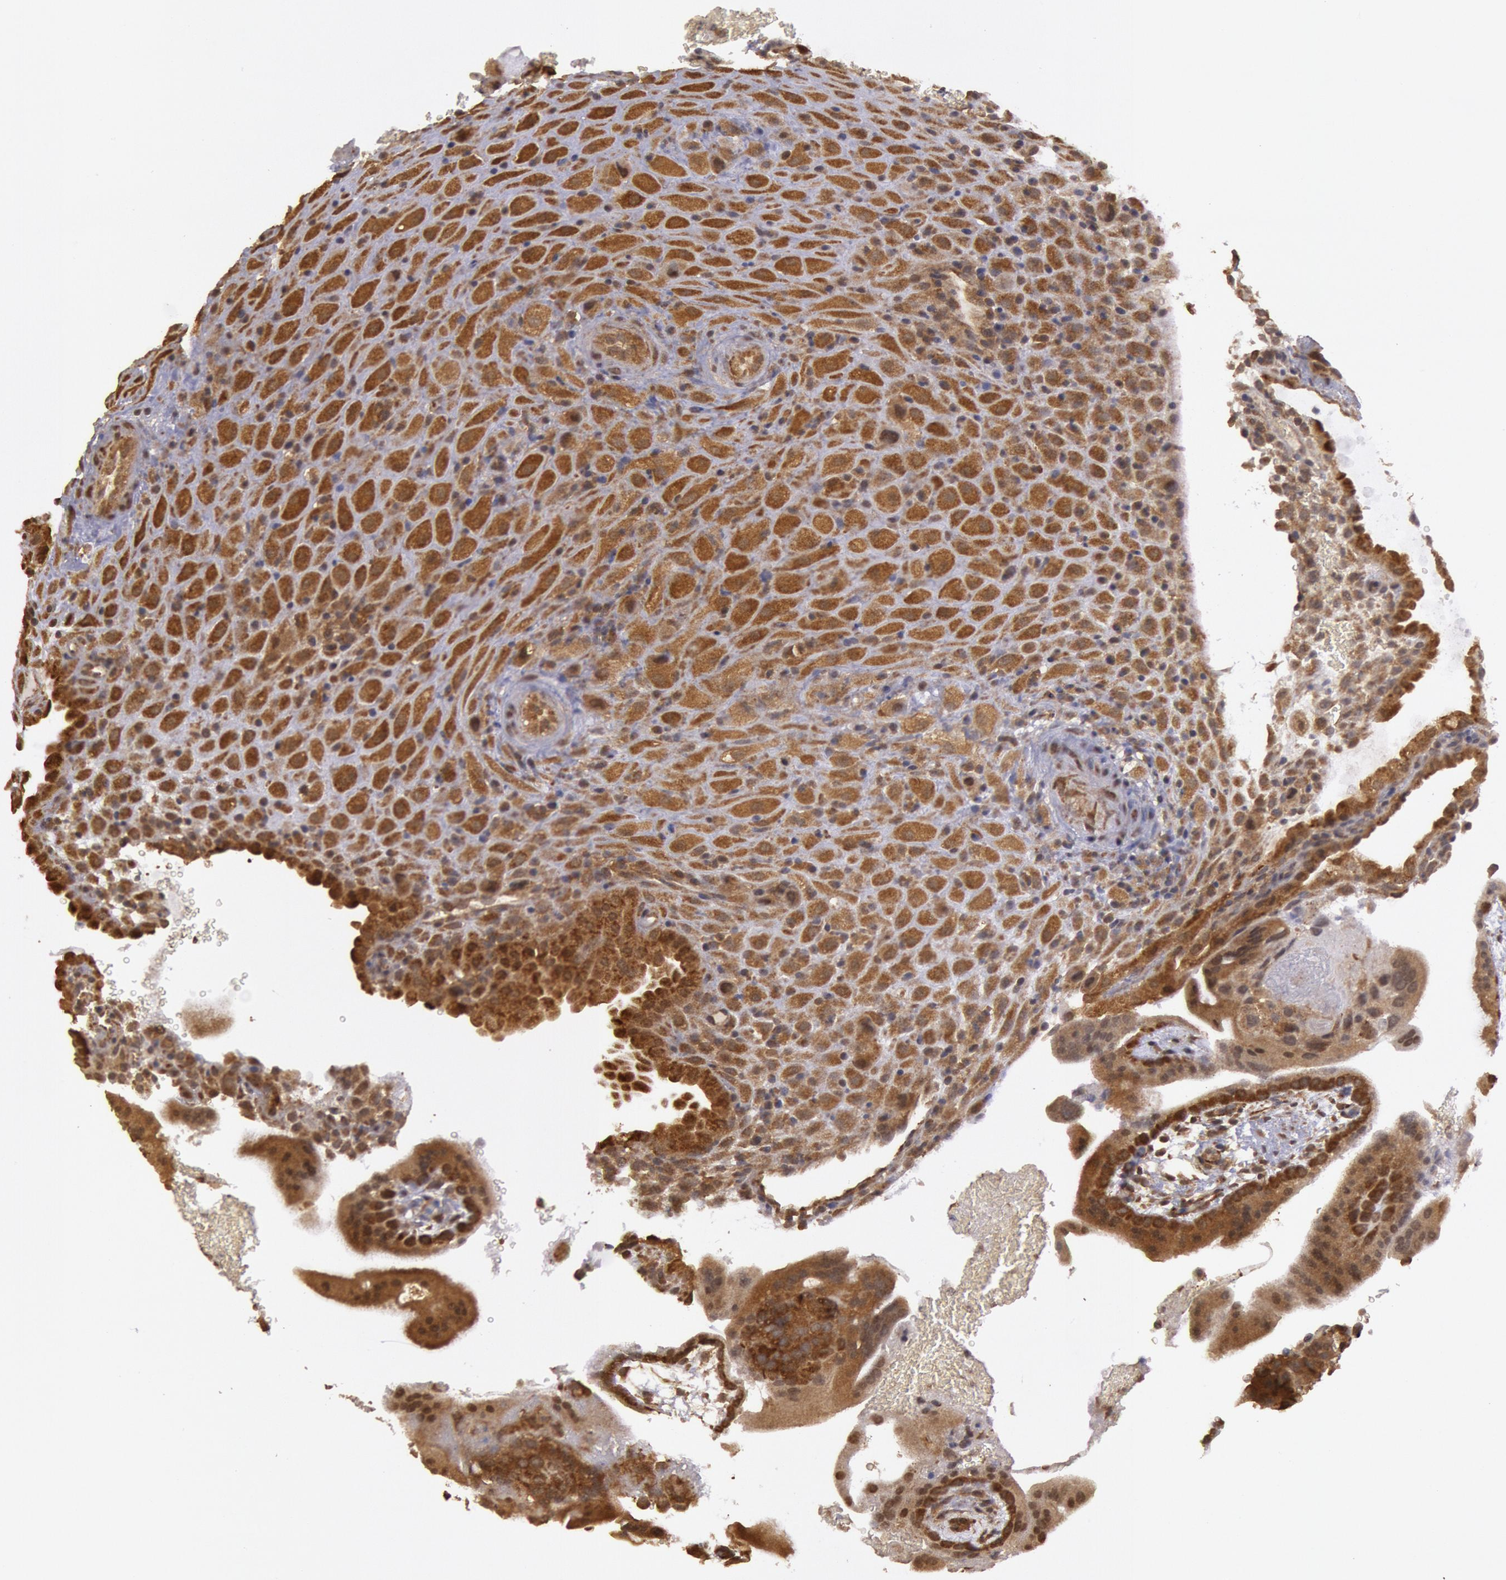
{"staining": {"intensity": "strong", "quantity": ">75%", "location": "cytoplasmic/membranous"}, "tissue": "placenta", "cell_type": "Trophoblastic cells", "image_type": "normal", "snomed": [{"axis": "morphology", "description": "Normal tissue, NOS"}, {"axis": "topography", "description": "Placenta"}], "caption": "This image shows immunohistochemistry staining of benign human placenta, with high strong cytoplasmic/membranous positivity in approximately >75% of trophoblastic cells.", "gene": "USP14", "patient": {"sex": "female", "age": 19}}